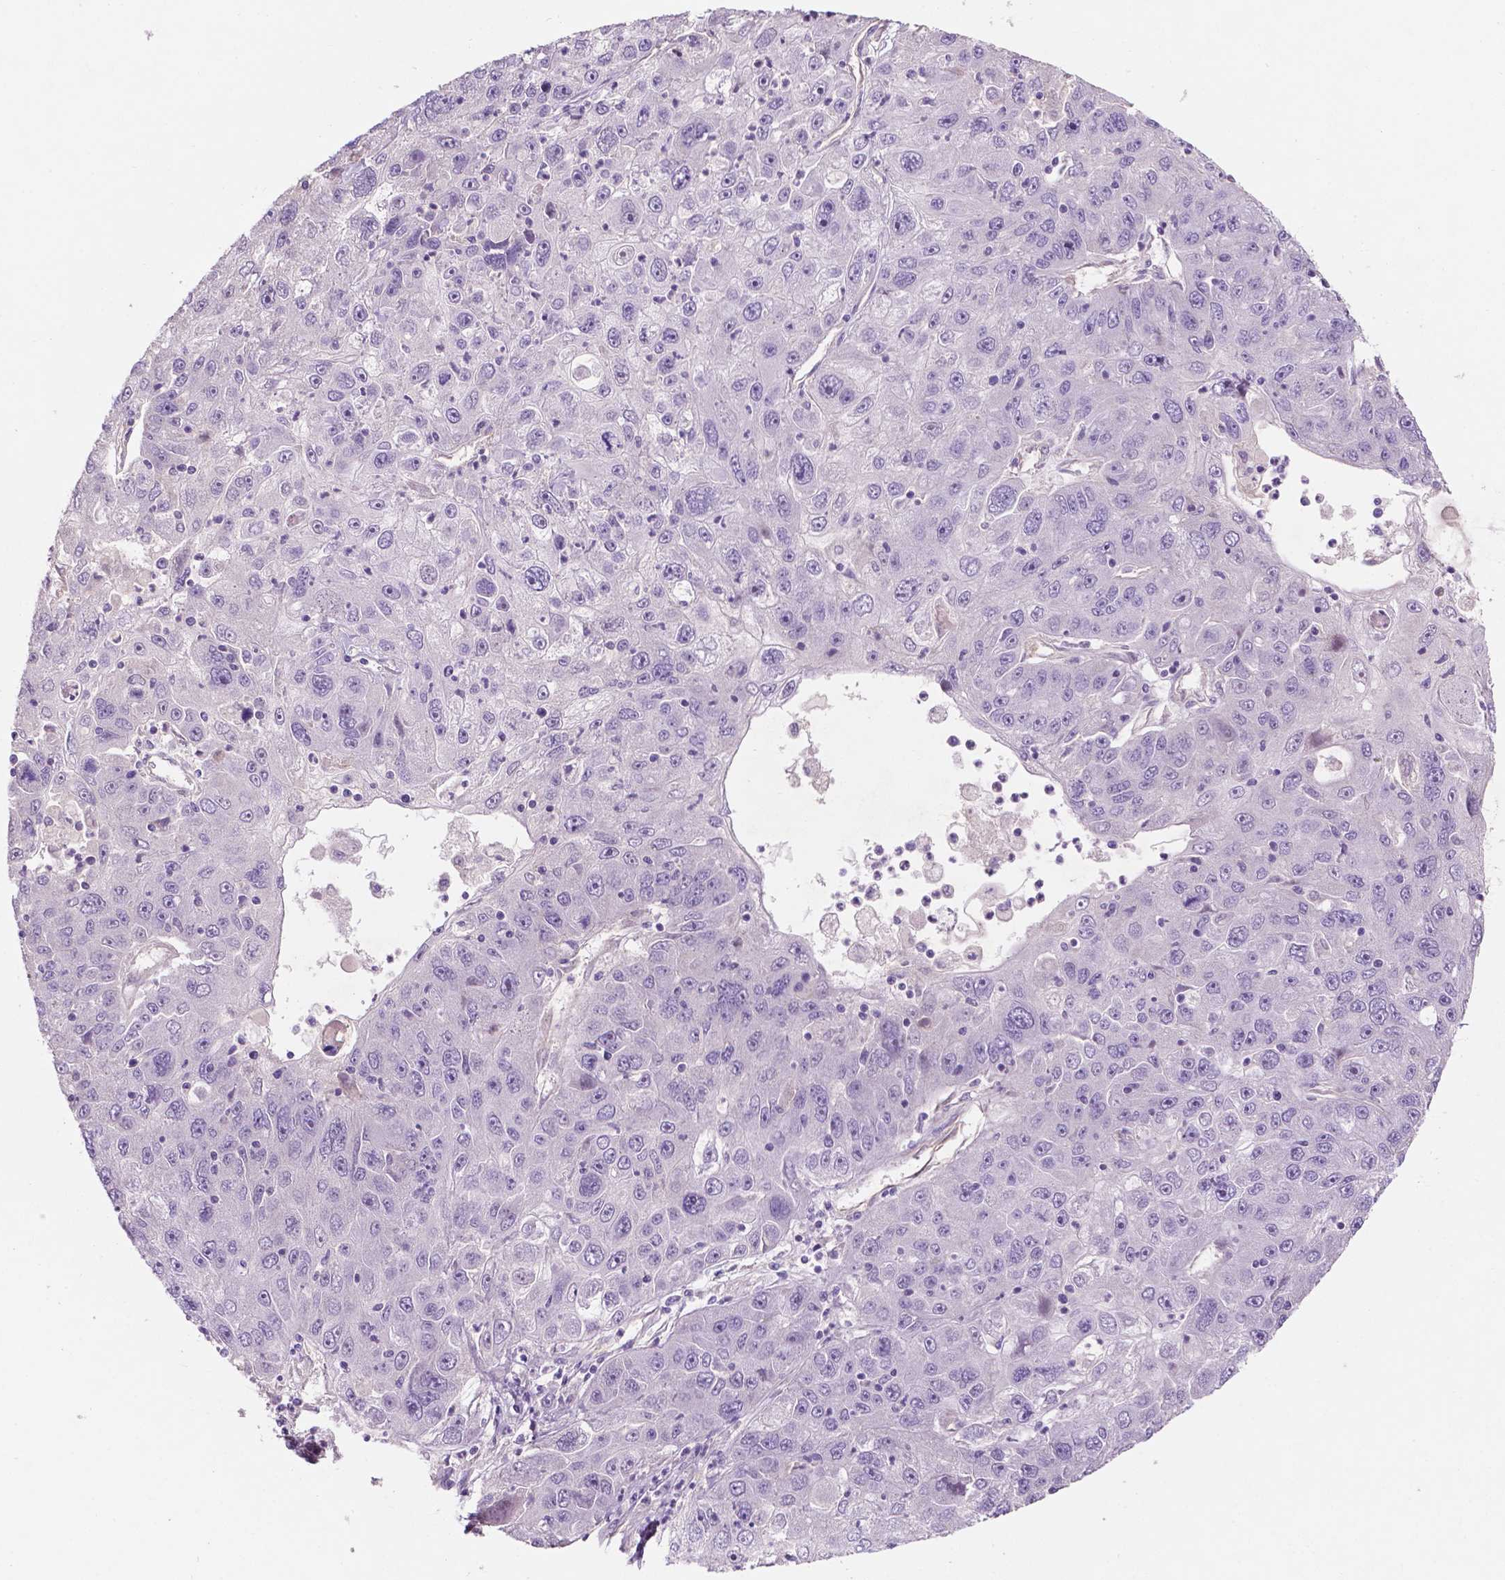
{"staining": {"intensity": "negative", "quantity": "none", "location": "none"}, "tissue": "stomach cancer", "cell_type": "Tumor cells", "image_type": "cancer", "snomed": [{"axis": "morphology", "description": "Adenocarcinoma, NOS"}, {"axis": "topography", "description": "Stomach"}], "caption": "Tumor cells show no significant protein positivity in stomach adenocarcinoma. Brightfield microscopy of immunohistochemistry (IHC) stained with DAB (3,3'-diaminobenzidine) (brown) and hematoxylin (blue), captured at high magnification.", "gene": "ARL5C", "patient": {"sex": "male", "age": 56}}